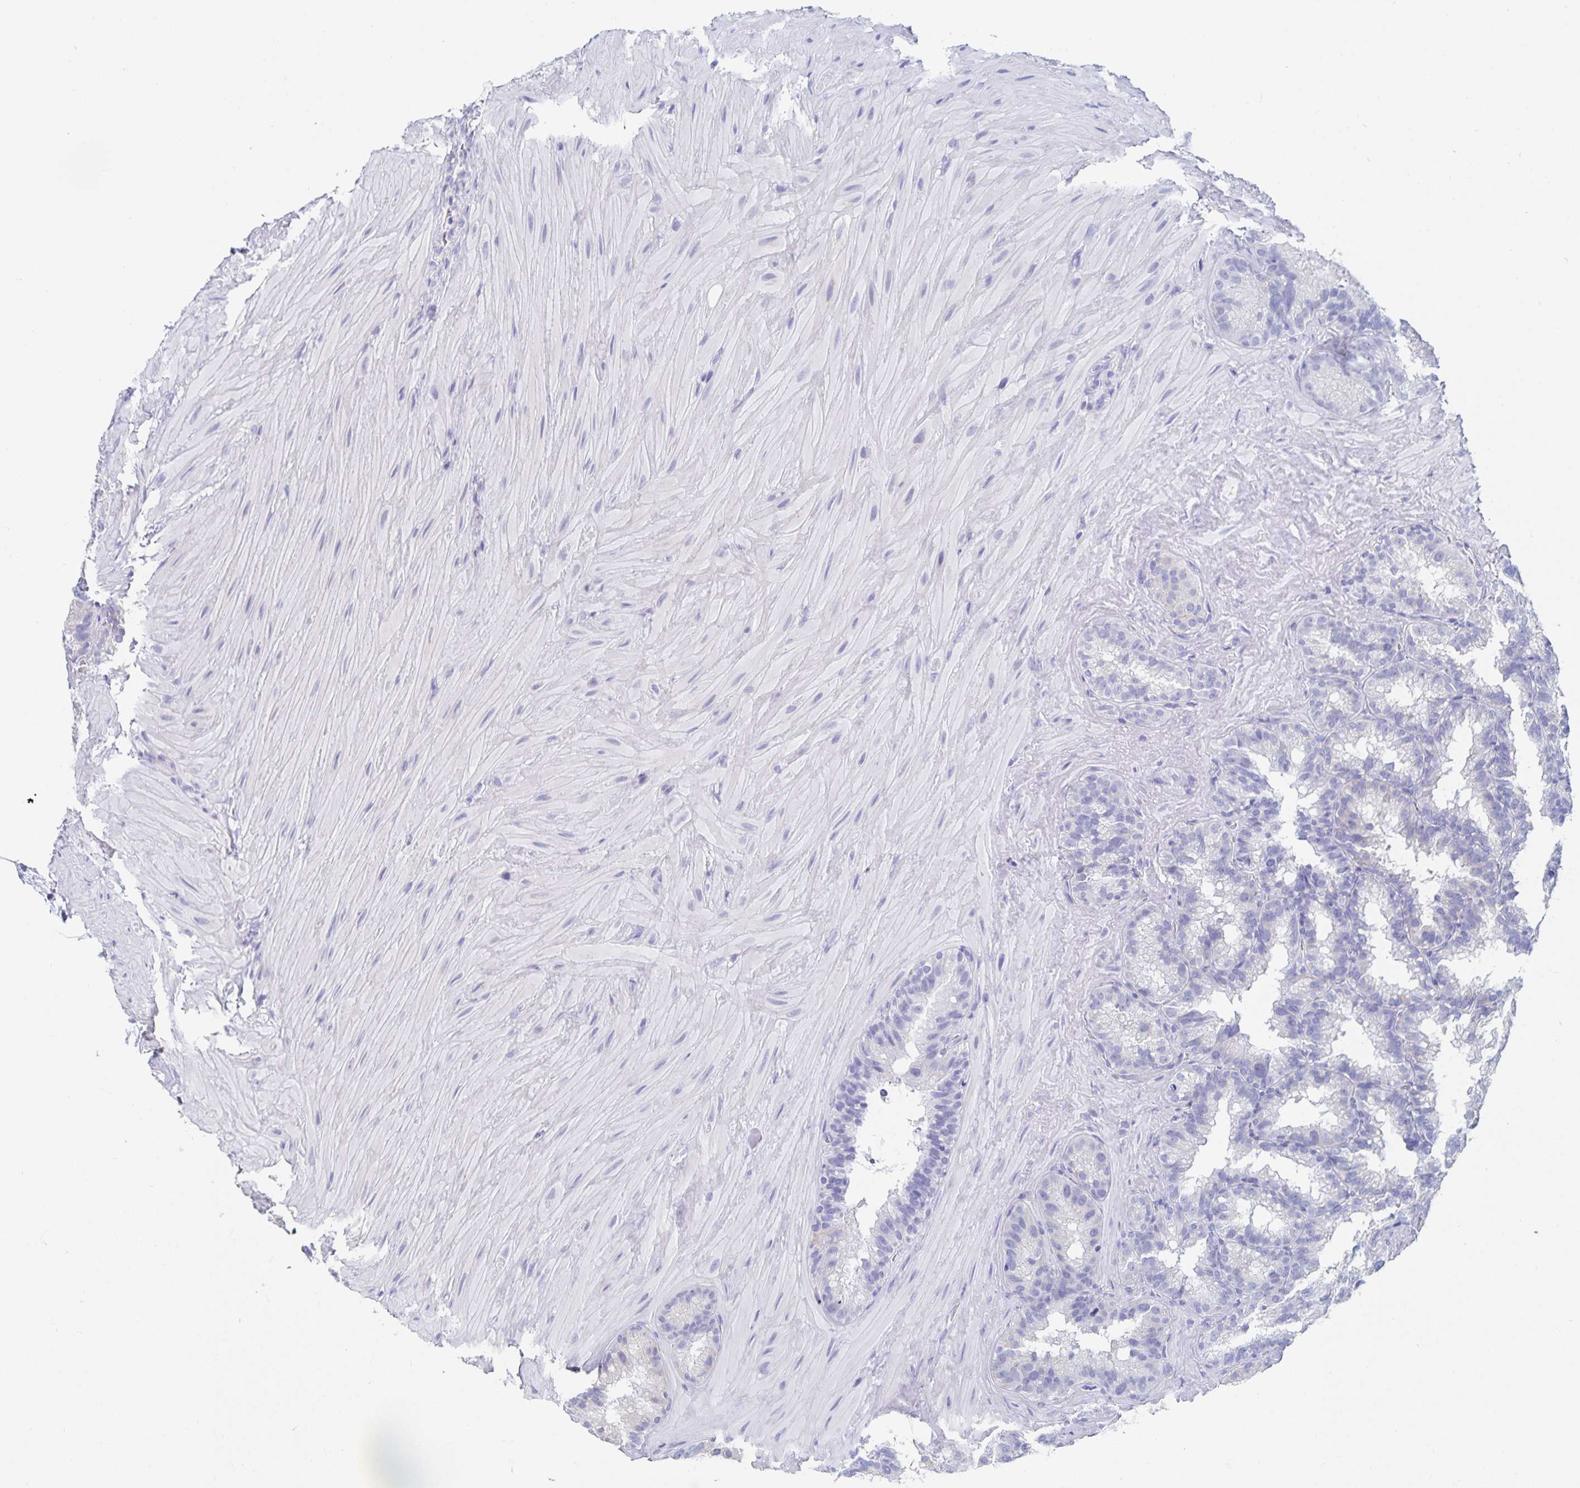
{"staining": {"intensity": "negative", "quantity": "none", "location": "none"}, "tissue": "seminal vesicle", "cell_type": "Glandular cells", "image_type": "normal", "snomed": [{"axis": "morphology", "description": "Normal tissue, NOS"}, {"axis": "topography", "description": "Seminal veicle"}], "caption": "There is no significant staining in glandular cells of seminal vesicle. (DAB IHC, high magnification).", "gene": "DMBT1", "patient": {"sex": "male", "age": 60}}